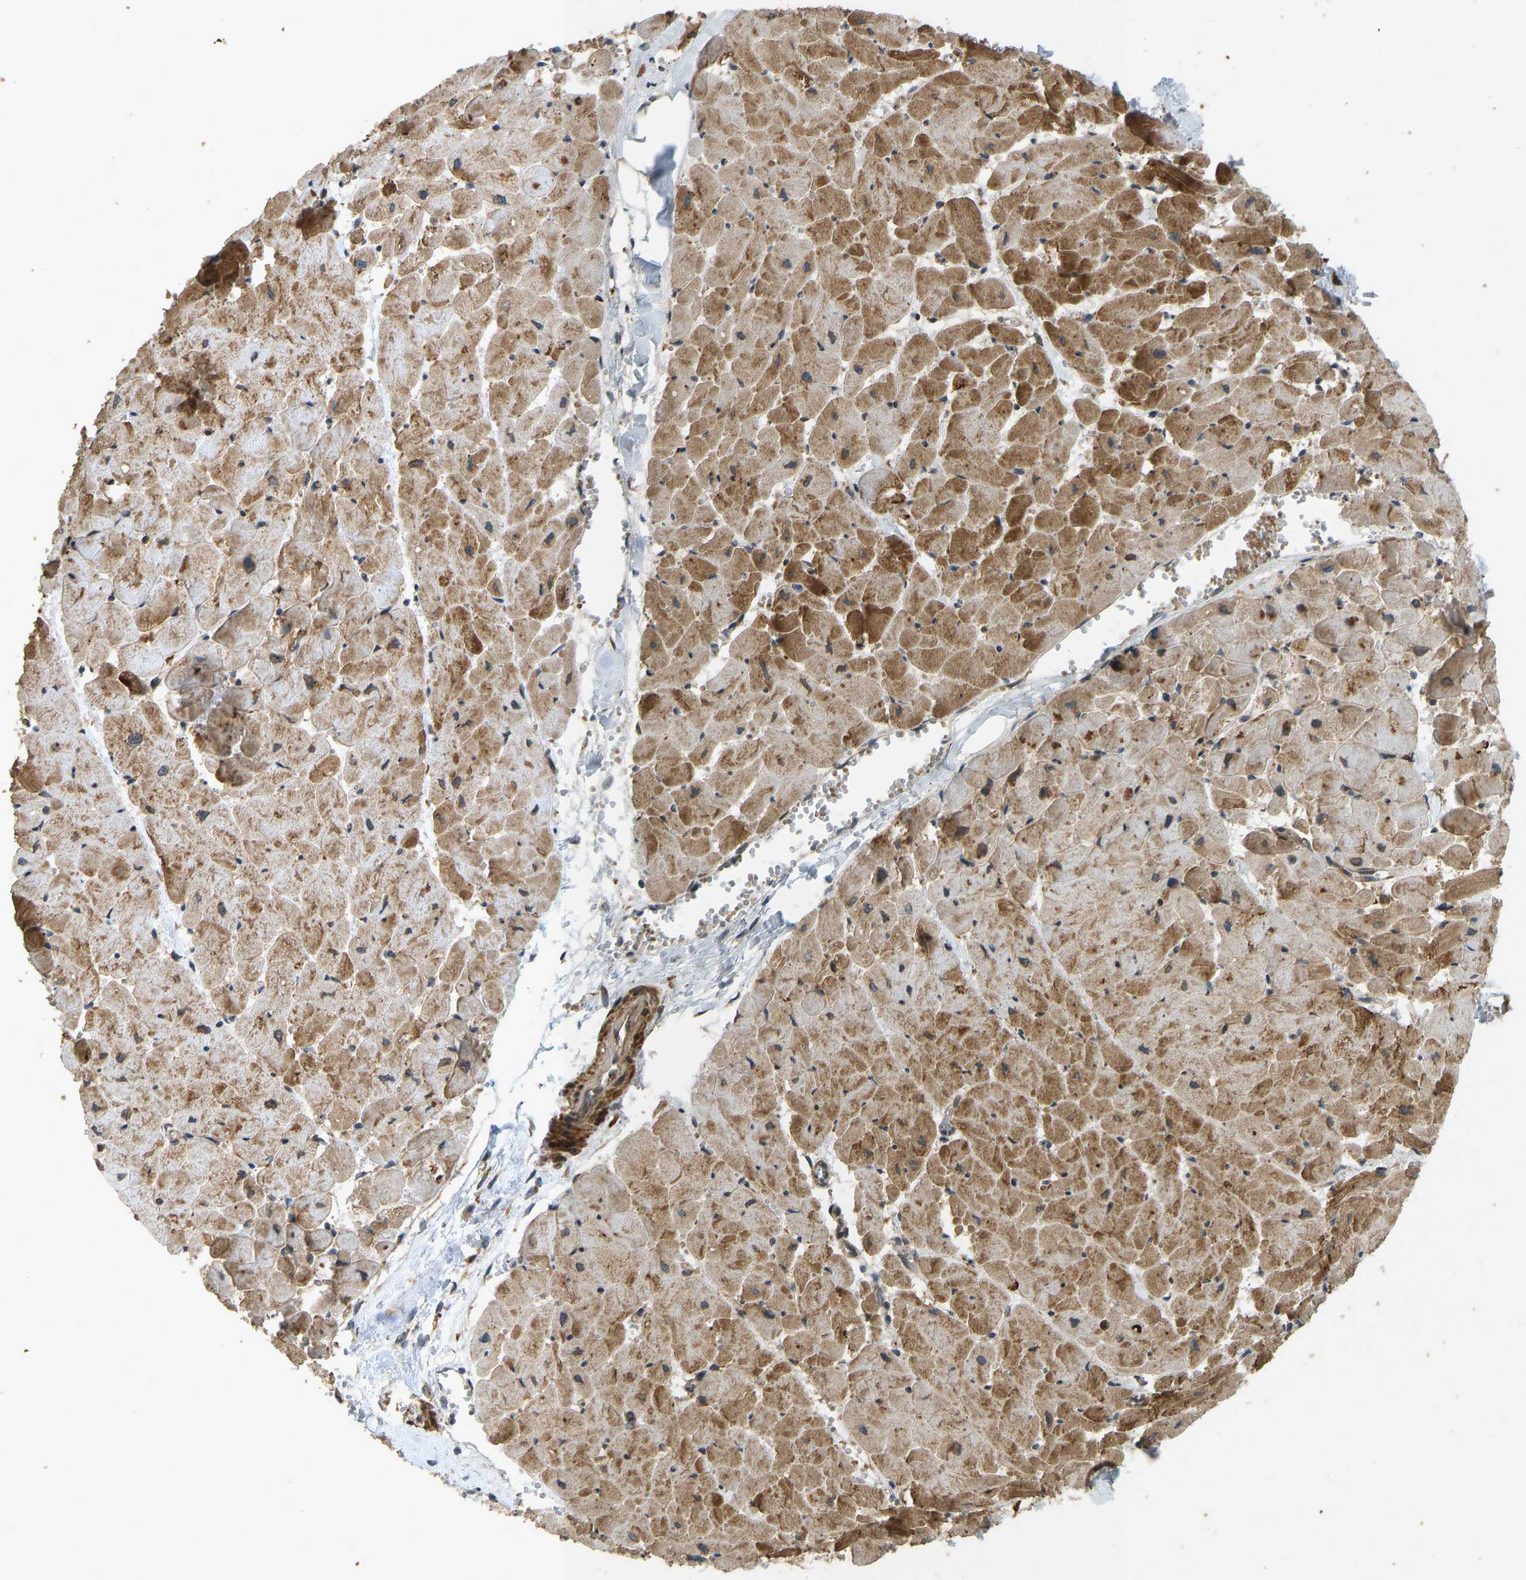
{"staining": {"intensity": "moderate", "quantity": ">75%", "location": "cytoplasmic/membranous"}, "tissue": "heart muscle", "cell_type": "Cardiomyocytes", "image_type": "normal", "snomed": [{"axis": "morphology", "description": "Normal tissue, NOS"}, {"axis": "topography", "description": "Heart"}], "caption": "The histopathology image exhibits immunohistochemical staining of normal heart muscle. There is moderate cytoplasmic/membranous expression is present in approximately >75% of cardiomyocytes. (brown staining indicates protein expression, while blue staining denotes nuclei).", "gene": "RPN2", "patient": {"sex": "female", "age": 19}}